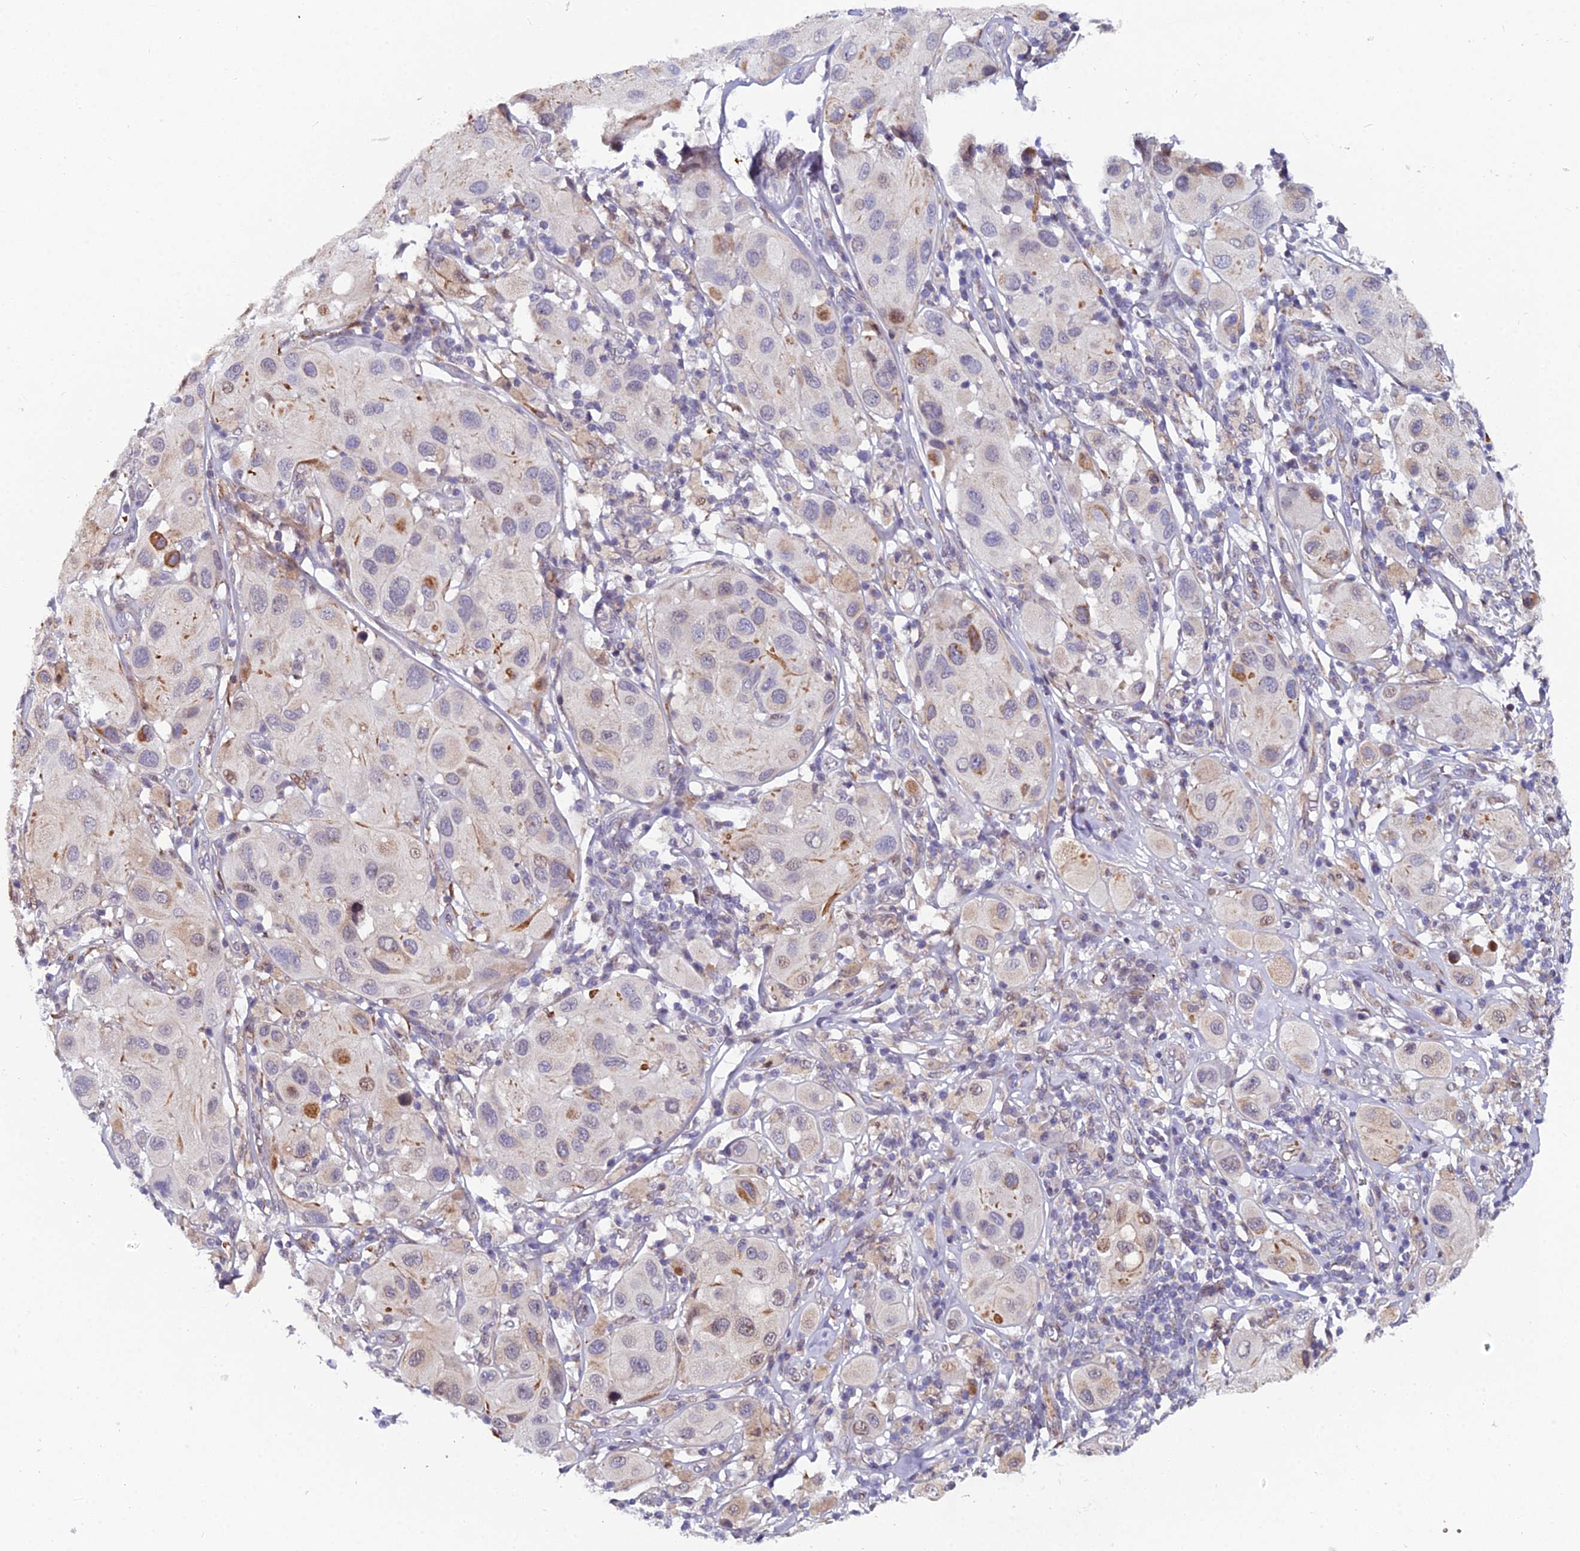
{"staining": {"intensity": "moderate", "quantity": "<25%", "location": "cytoplasmic/membranous"}, "tissue": "melanoma", "cell_type": "Tumor cells", "image_type": "cancer", "snomed": [{"axis": "morphology", "description": "Malignant melanoma, Metastatic site"}, {"axis": "topography", "description": "Skin"}], "caption": "Immunohistochemical staining of human malignant melanoma (metastatic site) exhibits moderate cytoplasmic/membranous protein positivity in about <25% of tumor cells. (DAB (3,3'-diaminobenzidine) = brown stain, brightfield microscopy at high magnification).", "gene": "XKR9", "patient": {"sex": "male", "age": 41}}